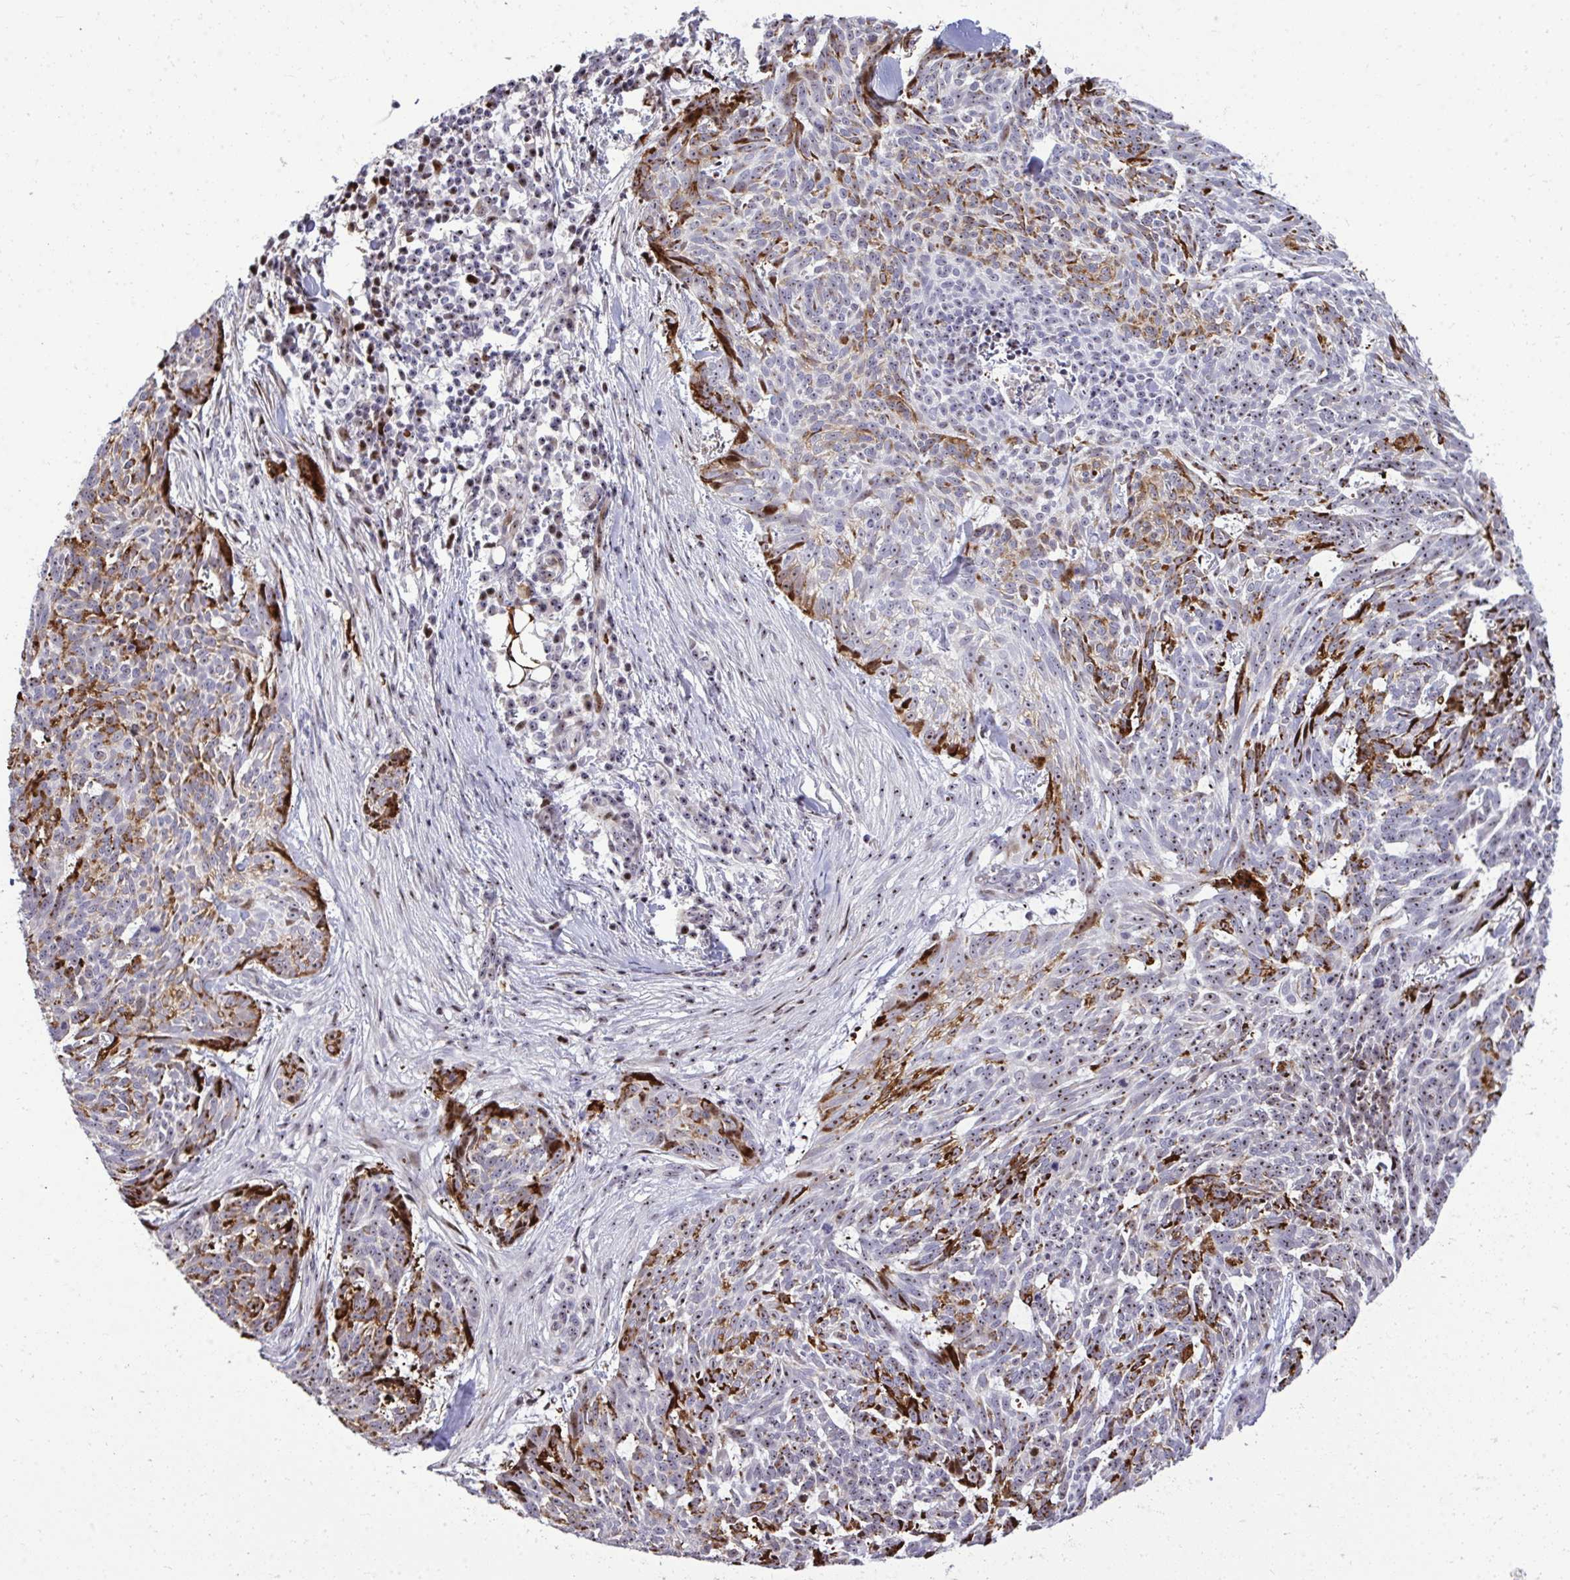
{"staining": {"intensity": "strong", "quantity": "25%-75%", "location": "cytoplasmic/membranous,nuclear"}, "tissue": "skin cancer", "cell_type": "Tumor cells", "image_type": "cancer", "snomed": [{"axis": "morphology", "description": "Basal cell carcinoma"}, {"axis": "topography", "description": "Skin"}], "caption": "Protein staining exhibits strong cytoplasmic/membranous and nuclear positivity in approximately 25%-75% of tumor cells in skin cancer.", "gene": "DLX4", "patient": {"sex": "female", "age": 93}}